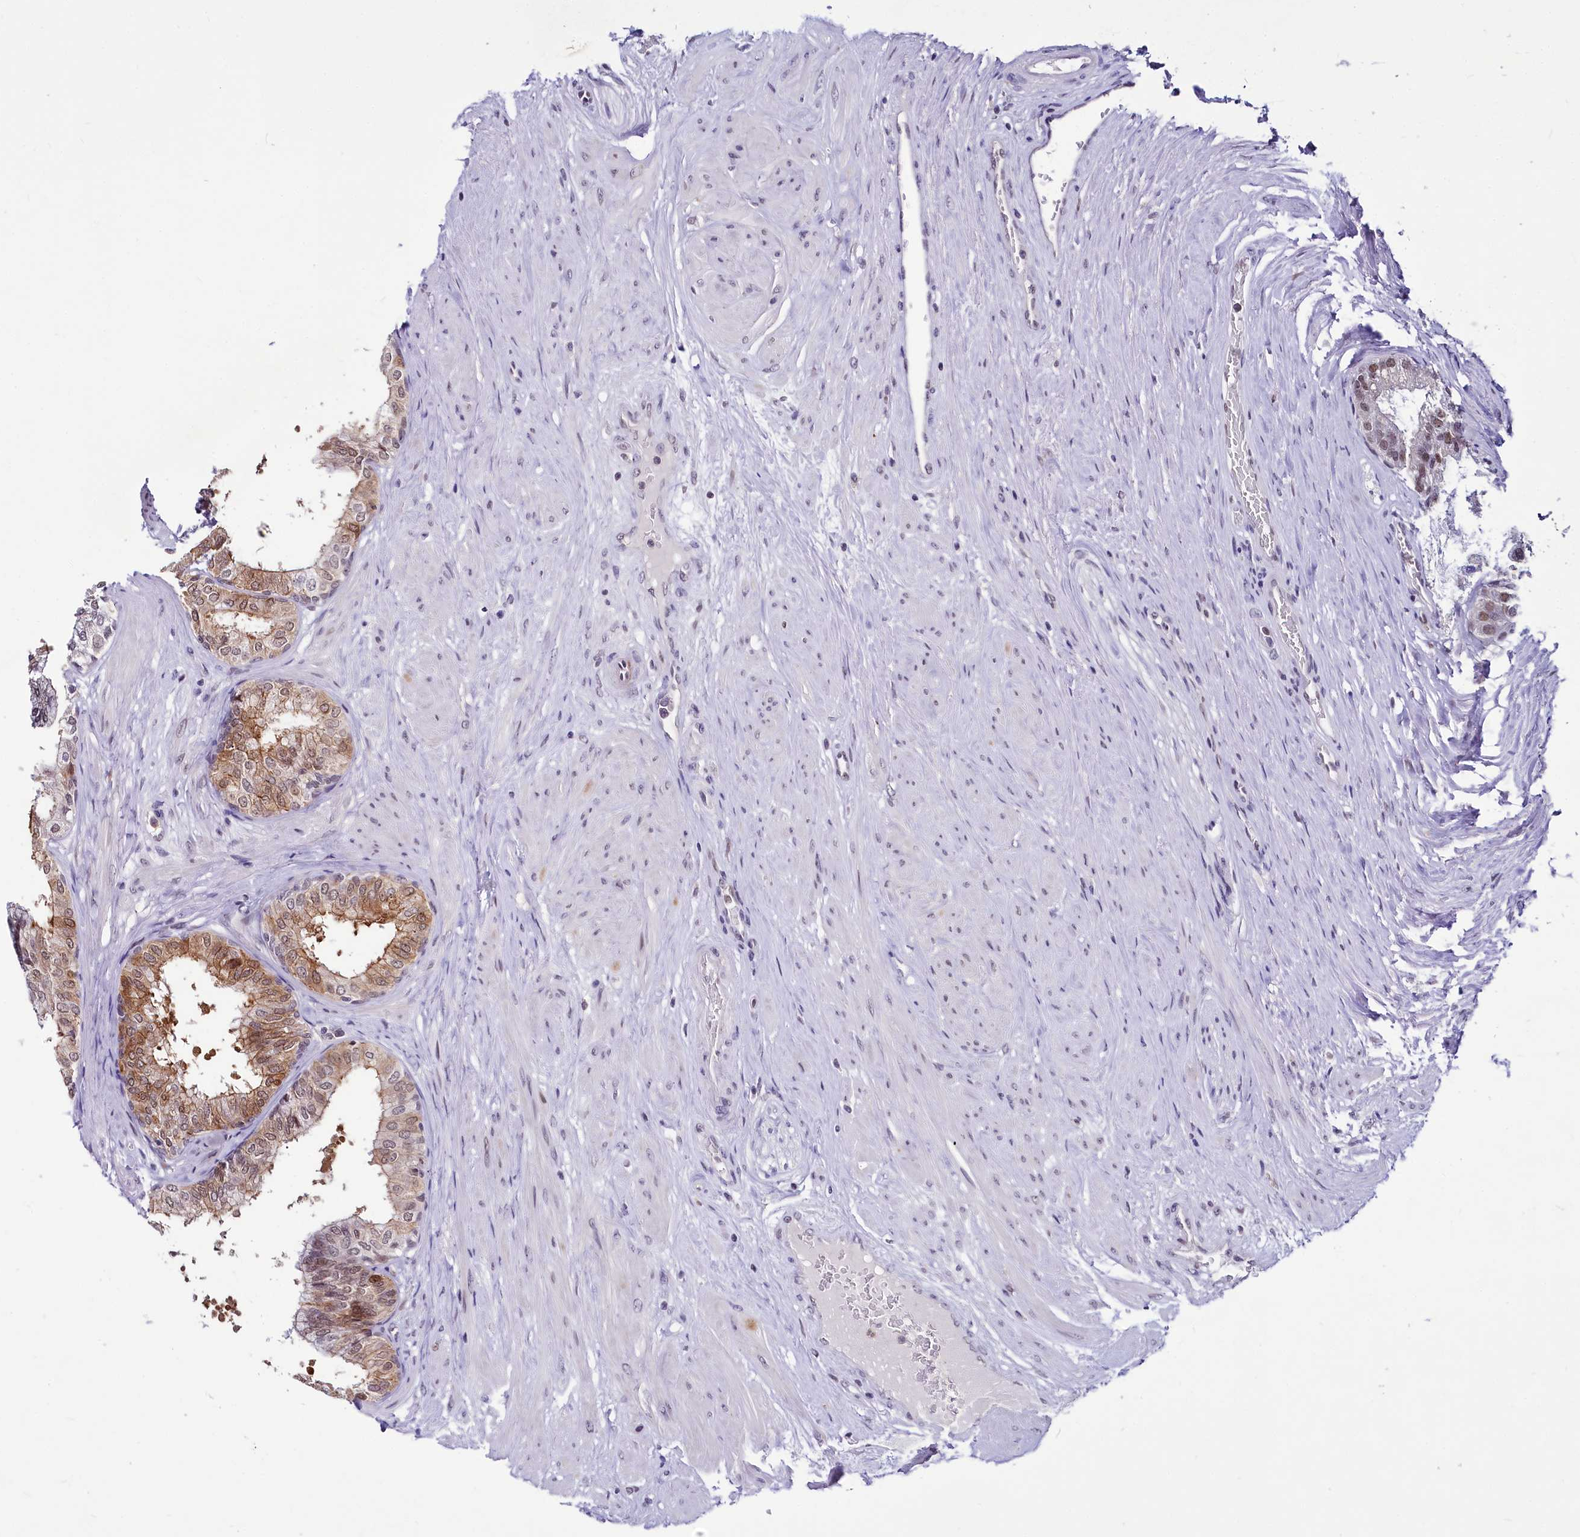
{"staining": {"intensity": "moderate", "quantity": "25%-75%", "location": "cytoplasmic/membranous,nuclear"}, "tissue": "prostate", "cell_type": "Glandular cells", "image_type": "normal", "snomed": [{"axis": "morphology", "description": "Normal tissue, NOS"}, {"axis": "topography", "description": "Prostate"}], "caption": "This histopathology image shows immunohistochemistry (IHC) staining of unremarkable human prostate, with medium moderate cytoplasmic/membranous,nuclear expression in approximately 25%-75% of glandular cells.", "gene": "SCAF11", "patient": {"sex": "male", "age": 60}}